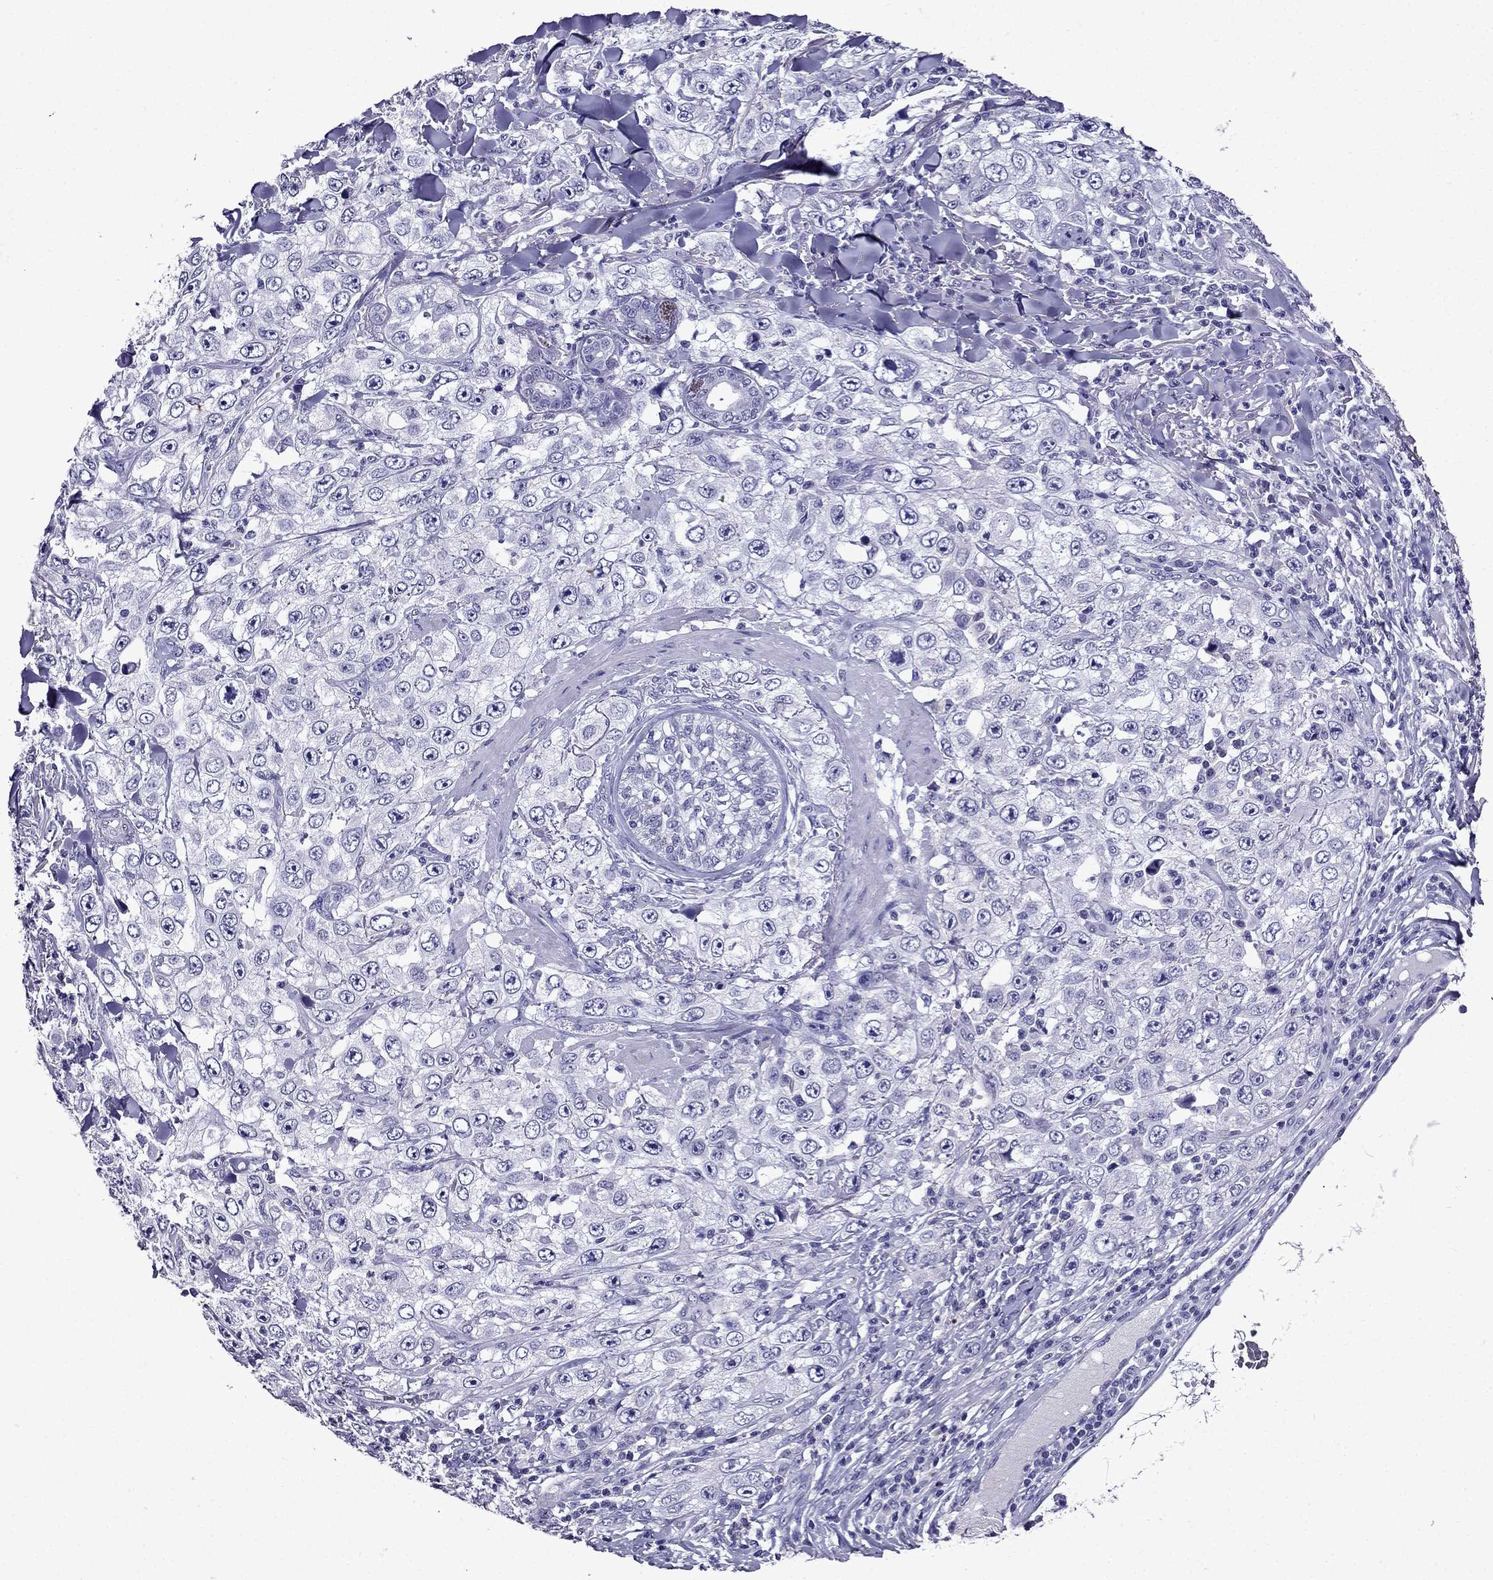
{"staining": {"intensity": "negative", "quantity": "none", "location": "none"}, "tissue": "skin cancer", "cell_type": "Tumor cells", "image_type": "cancer", "snomed": [{"axis": "morphology", "description": "Squamous cell carcinoma, NOS"}, {"axis": "topography", "description": "Skin"}], "caption": "Image shows no significant protein expression in tumor cells of squamous cell carcinoma (skin).", "gene": "DNAH17", "patient": {"sex": "male", "age": 82}}